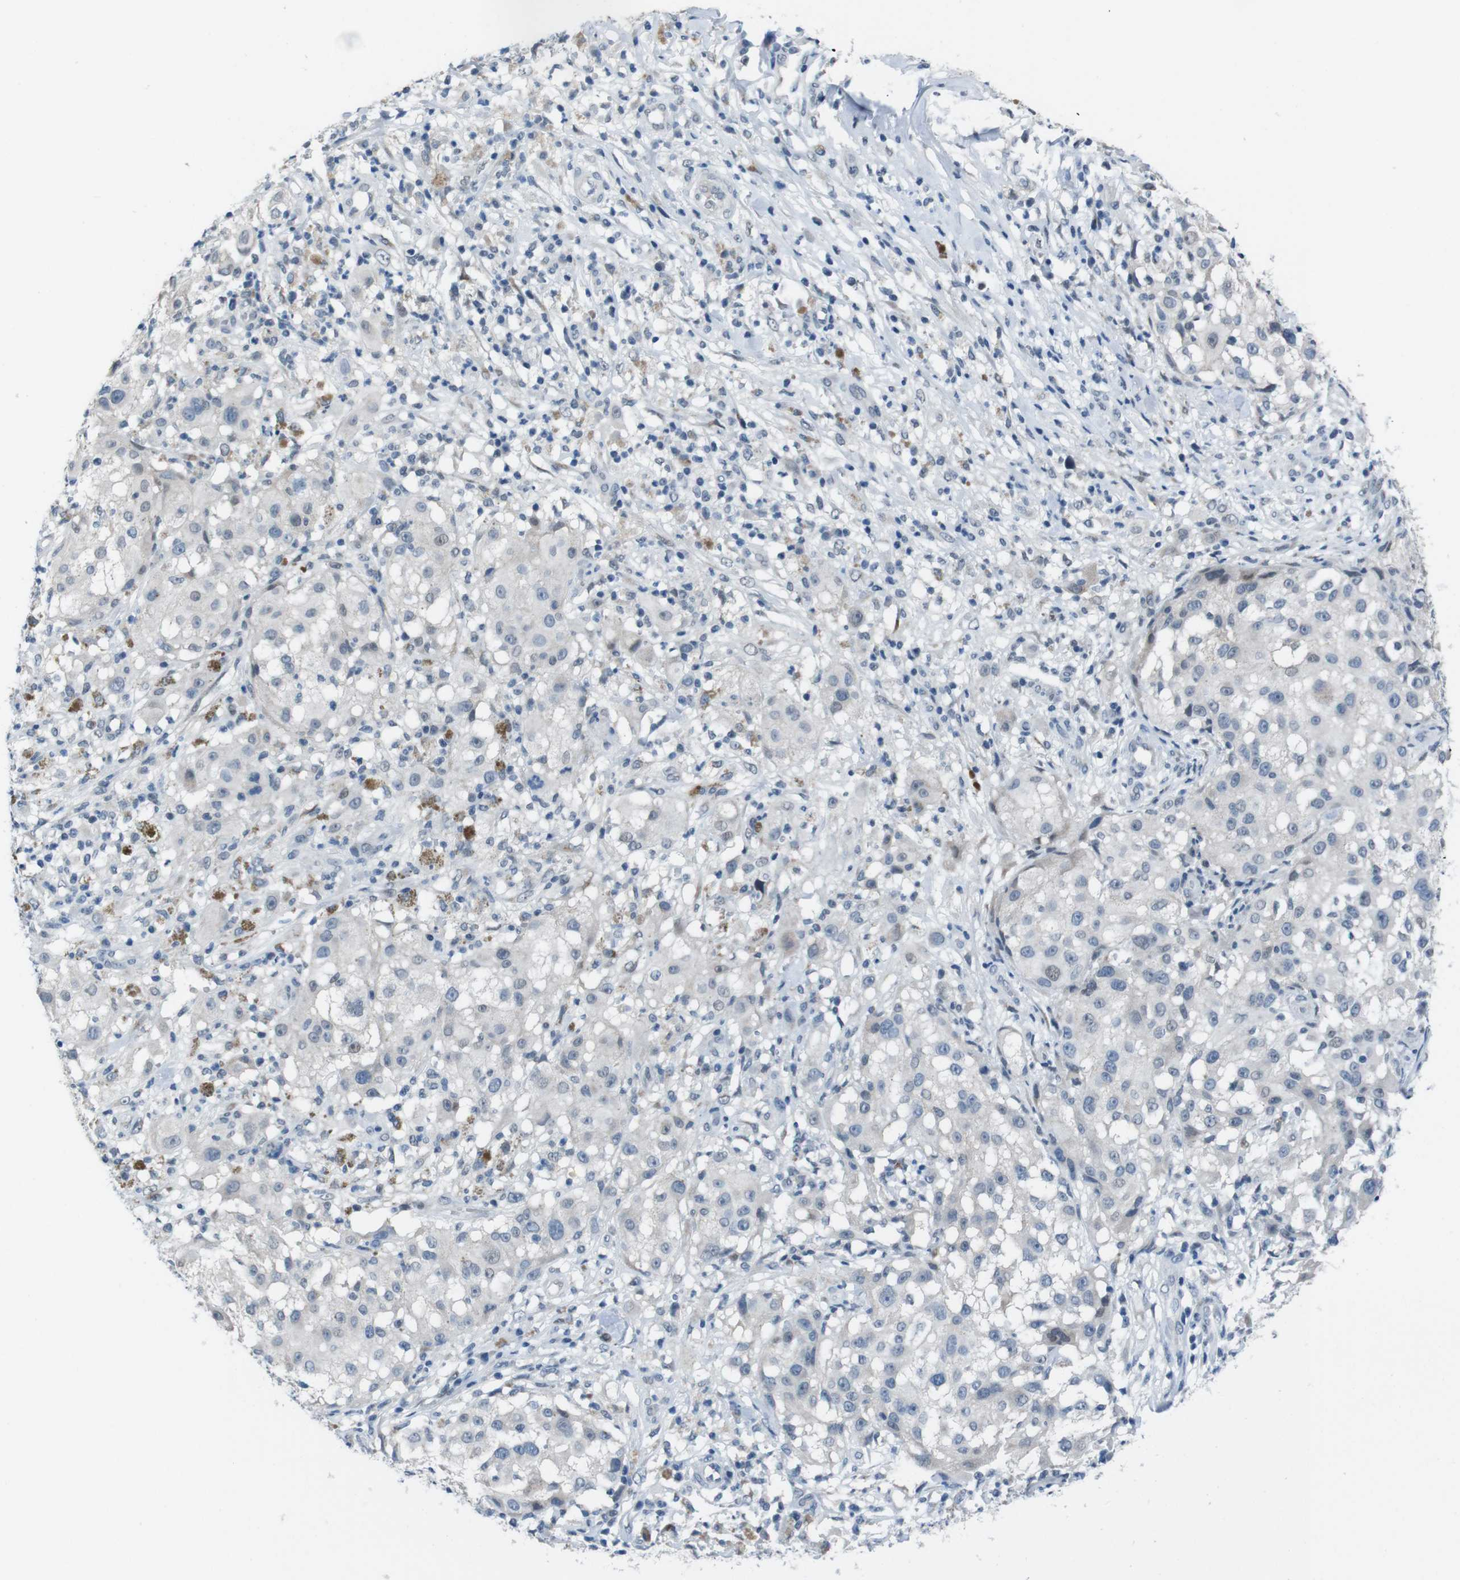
{"staining": {"intensity": "negative", "quantity": "none", "location": "none"}, "tissue": "melanoma", "cell_type": "Tumor cells", "image_type": "cancer", "snomed": [{"axis": "morphology", "description": "Necrosis, NOS"}, {"axis": "morphology", "description": "Malignant melanoma, NOS"}, {"axis": "topography", "description": "Skin"}], "caption": "High power microscopy image of an IHC histopathology image of melanoma, revealing no significant staining in tumor cells.", "gene": "CDHR2", "patient": {"sex": "female", "age": 87}}